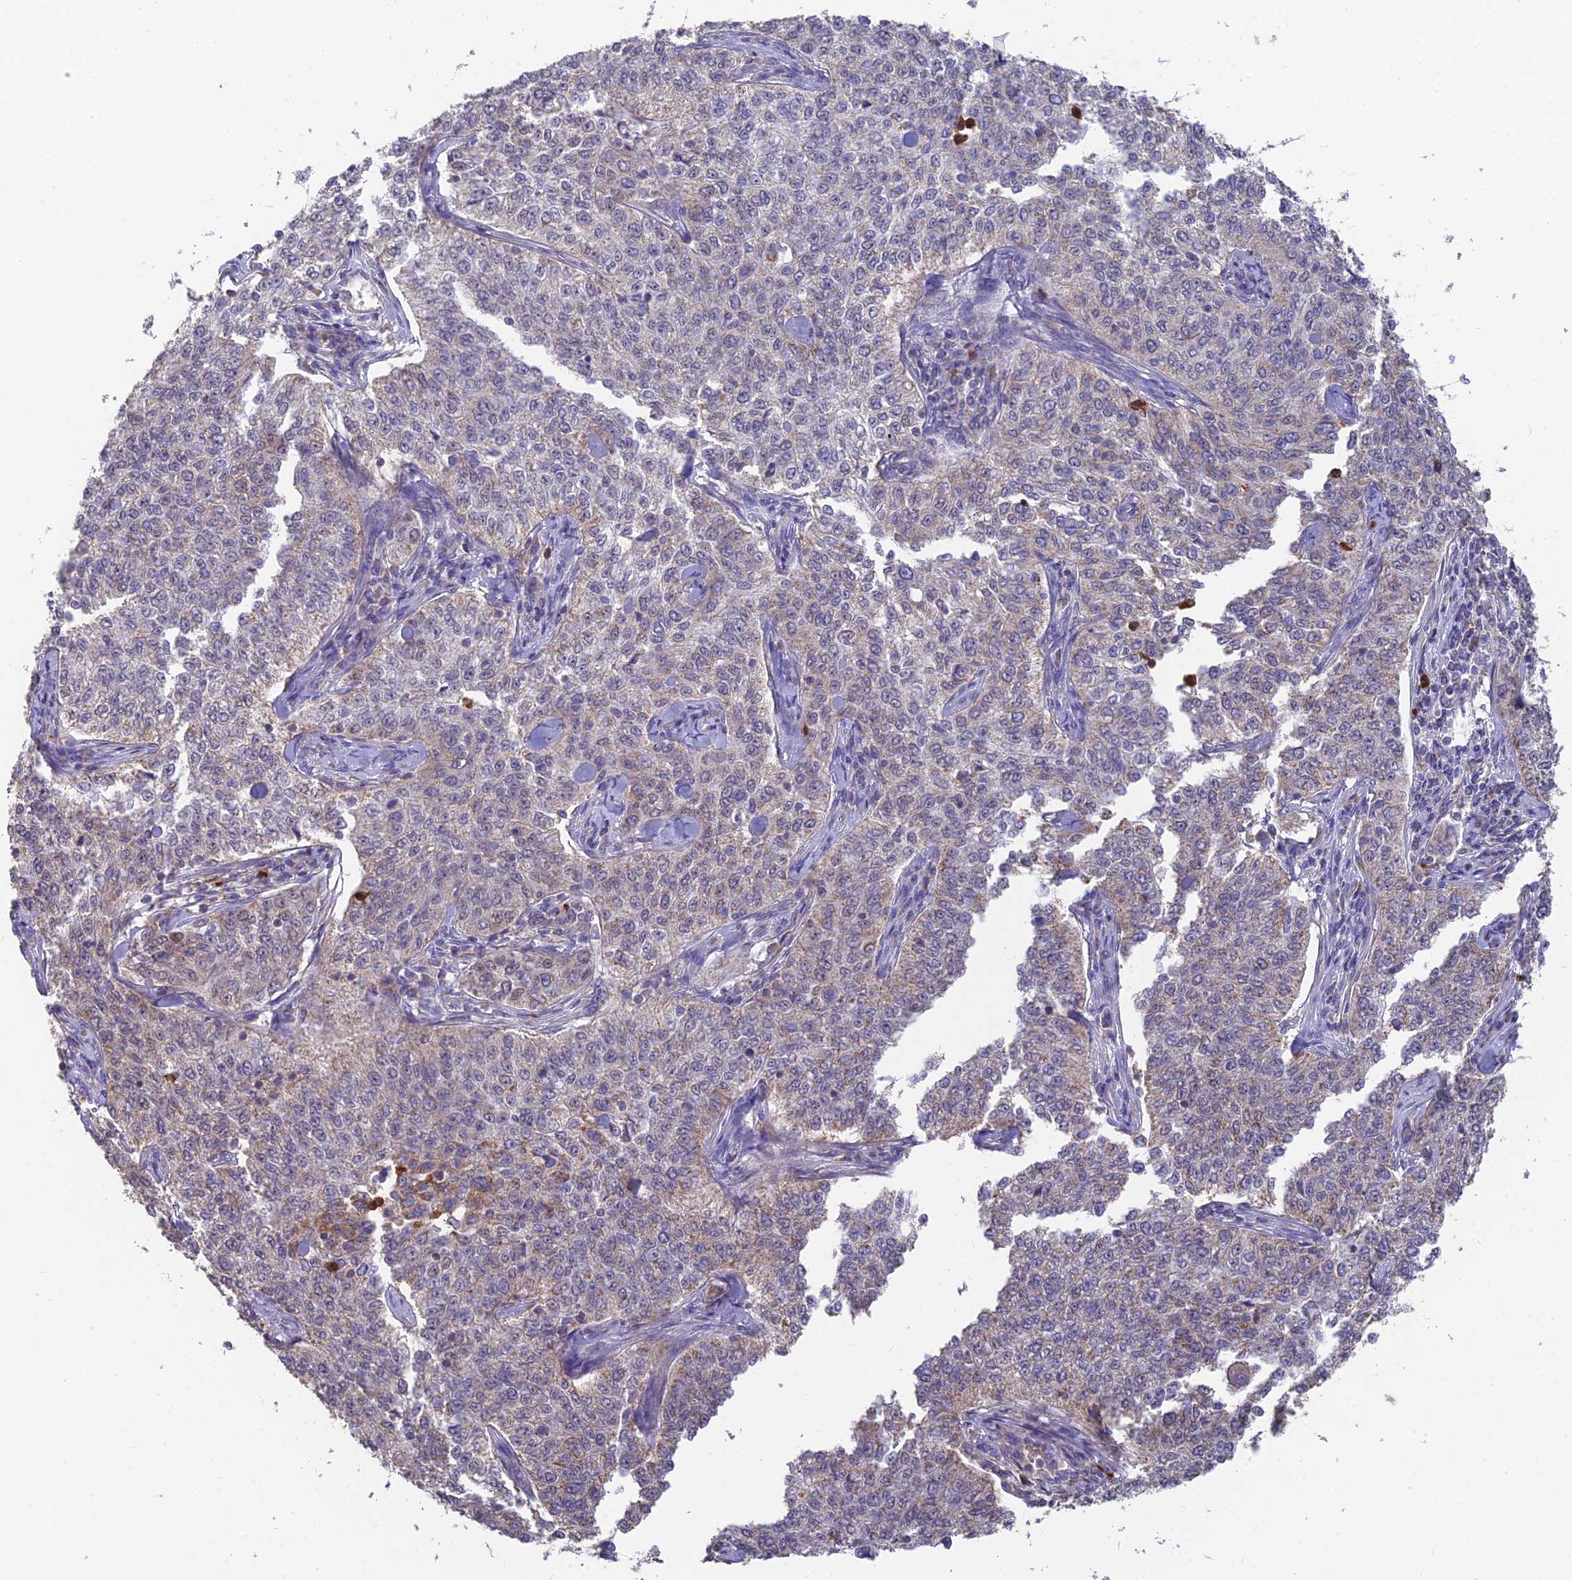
{"staining": {"intensity": "negative", "quantity": "none", "location": "none"}, "tissue": "cervical cancer", "cell_type": "Tumor cells", "image_type": "cancer", "snomed": [{"axis": "morphology", "description": "Squamous cell carcinoma, NOS"}, {"axis": "topography", "description": "Cervix"}], "caption": "DAB immunohistochemical staining of human cervical cancer demonstrates no significant expression in tumor cells. Brightfield microscopy of IHC stained with DAB (brown) and hematoxylin (blue), captured at high magnification.", "gene": "IFT22", "patient": {"sex": "female", "age": 35}}